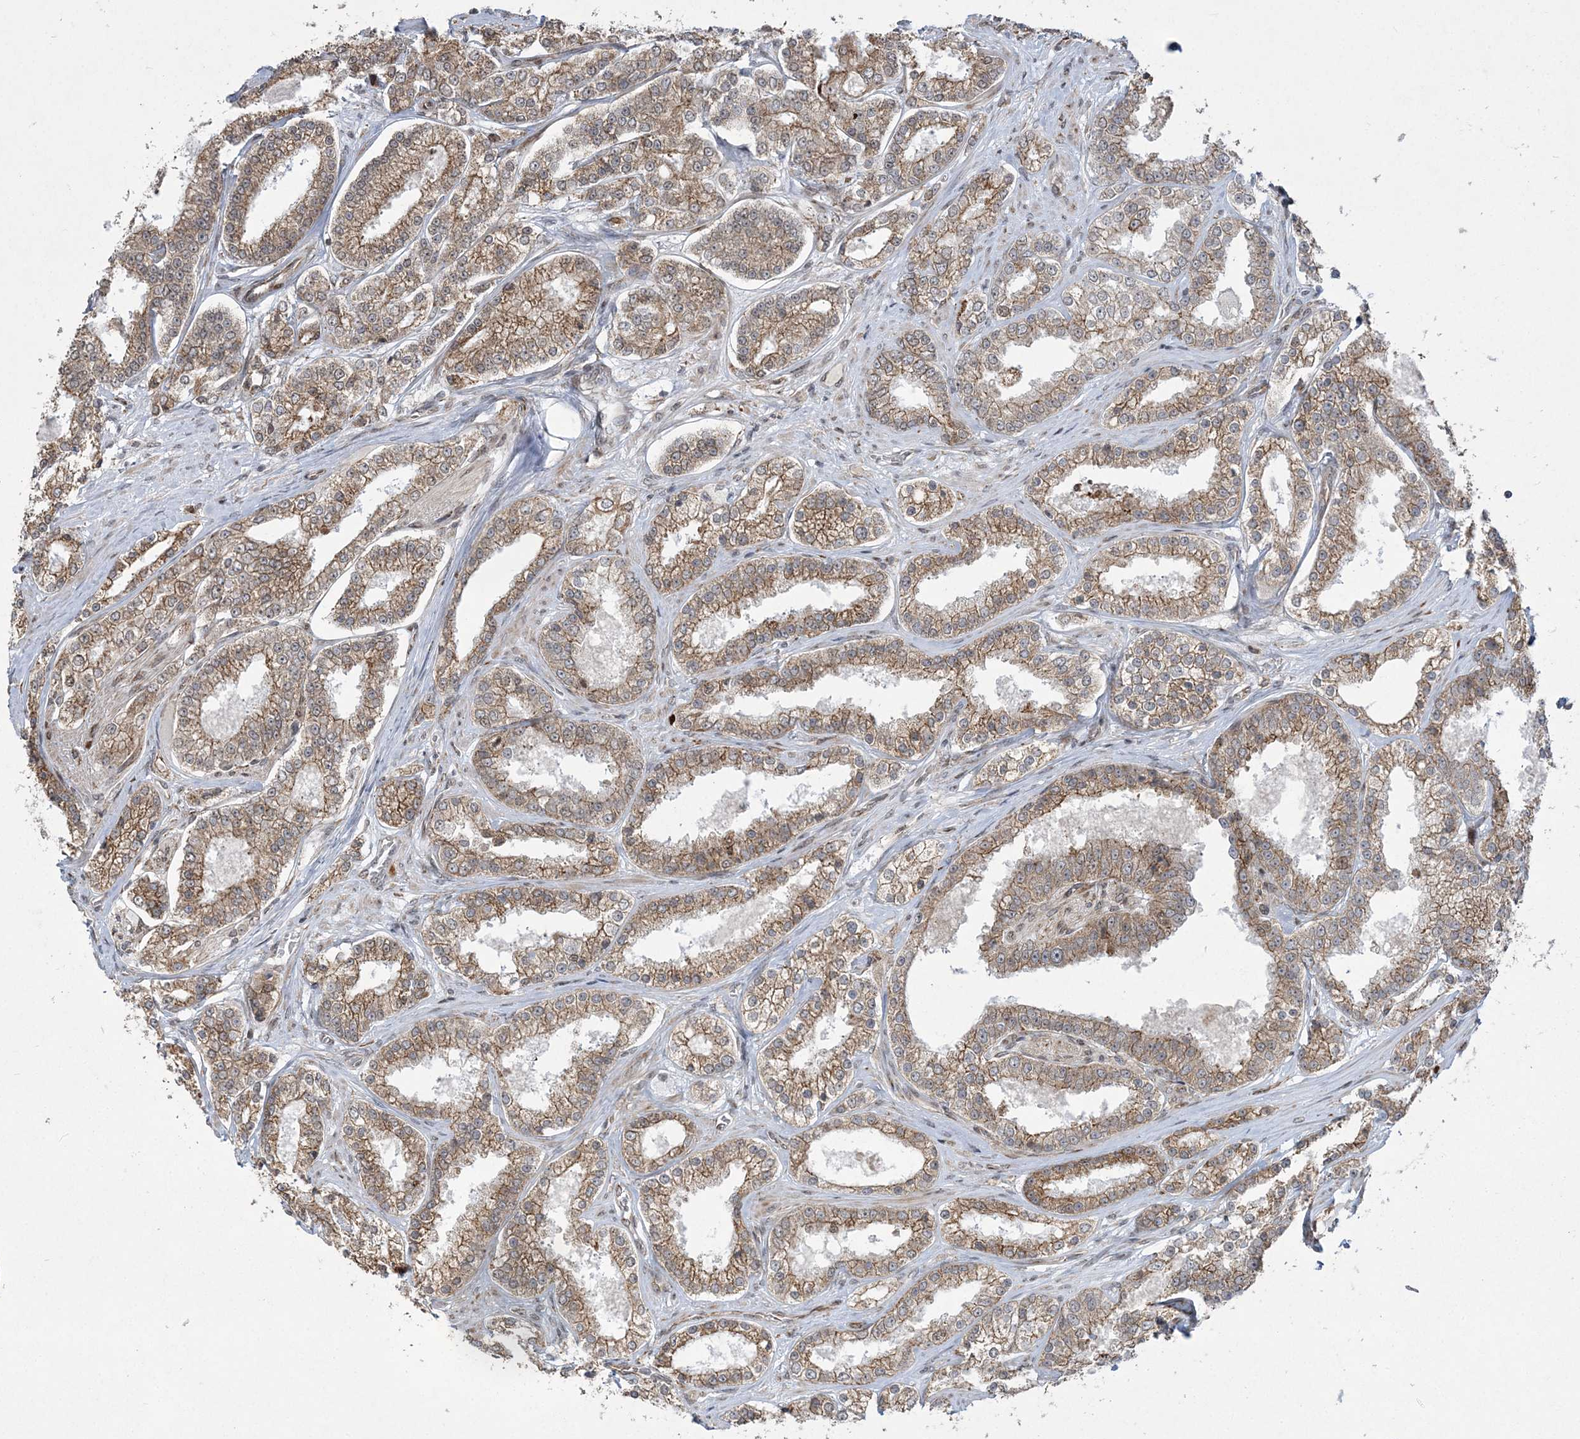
{"staining": {"intensity": "moderate", "quantity": ">75%", "location": "cytoplasmic/membranous"}, "tissue": "prostate cancer", "cell_type": "Tumor cells", "image_type": "cancer", "snomed": [{"axis": "morphology", "description": "Normal tissue, NOS"}, {"axis": "morphology", "description": "Adenocarcinoma, High grade"}, {"axis": "topography", "description": "Prostate"}], "caption": "Prostate high-grade adenocarcinoma tissue shows moderate cytoplasmic/membranous expression in approximately >75% of tumor cells, visualized by immunohistochemistry. The staining is performed using DAB (3,3'-diaminobenzidine) brown chromogen to label protein expression. The nuclei are counter-stained blue using hematoxylin.", "gene": "EFCAB12", "patient": {"sex": "male", "age": 83}}